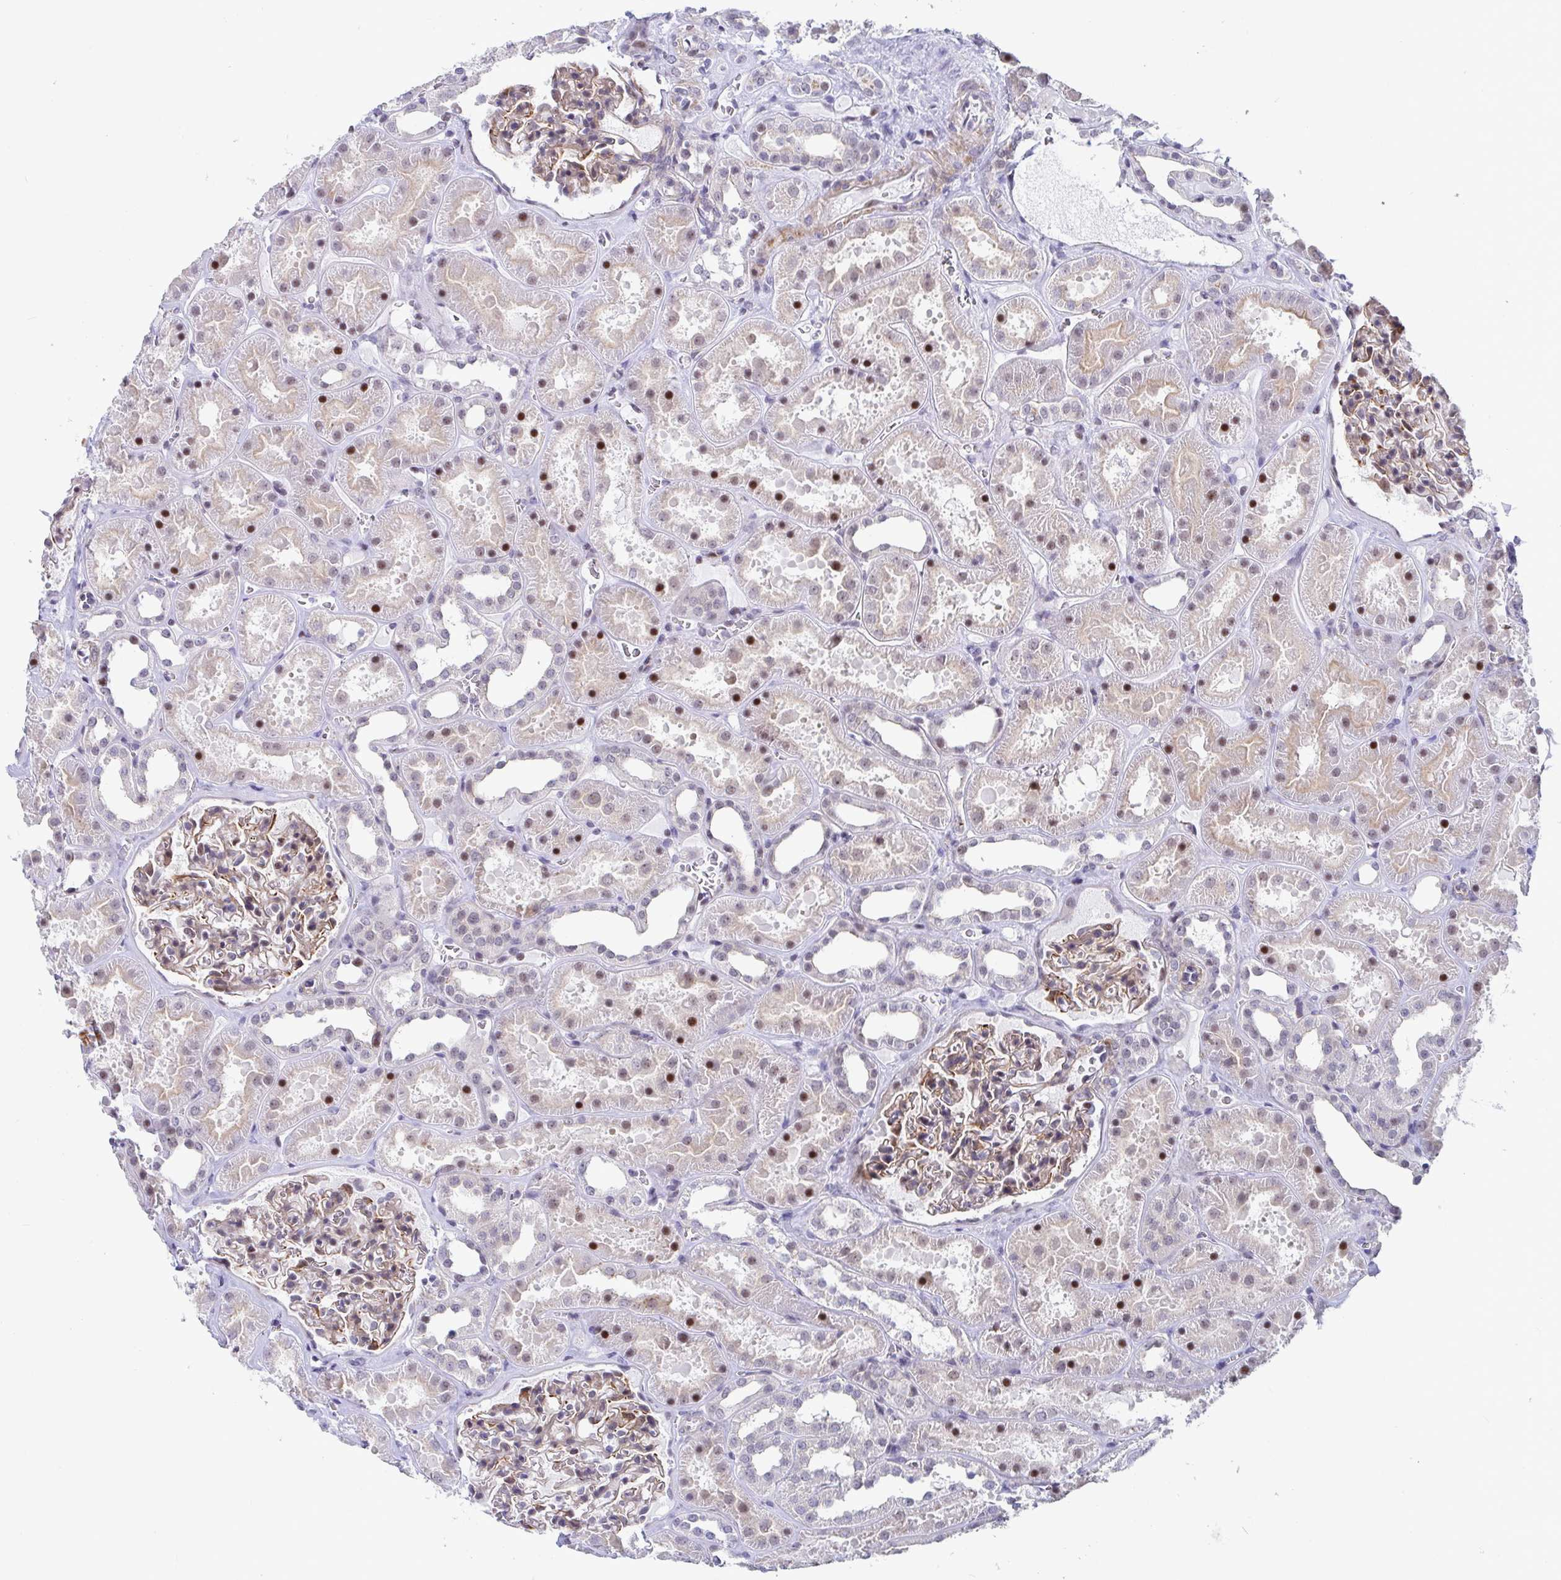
{"staining": {"intensity": "moderate", "quantity": "25%-75%", "location": "cytoplasmic/membranous,nuclear"}, "tissue": "kidney", "cell_type": "Cells in glomeruli", "image_type": "normal", "snomed": [{"axis": "morphology", "description": "Normal tissue, NOS"}, {"axis": "topography", "description": "Kidney"}], "caption": "Immunohistochemical staining of unremarkable kidney exhibits medium levels of moderate cytoplasmic/membranous,nuclear positivity in approximately 25%-75% of cells in glomeruli.", "gene": "WDR72", "patient": {"sex": "female", "age": 41}}